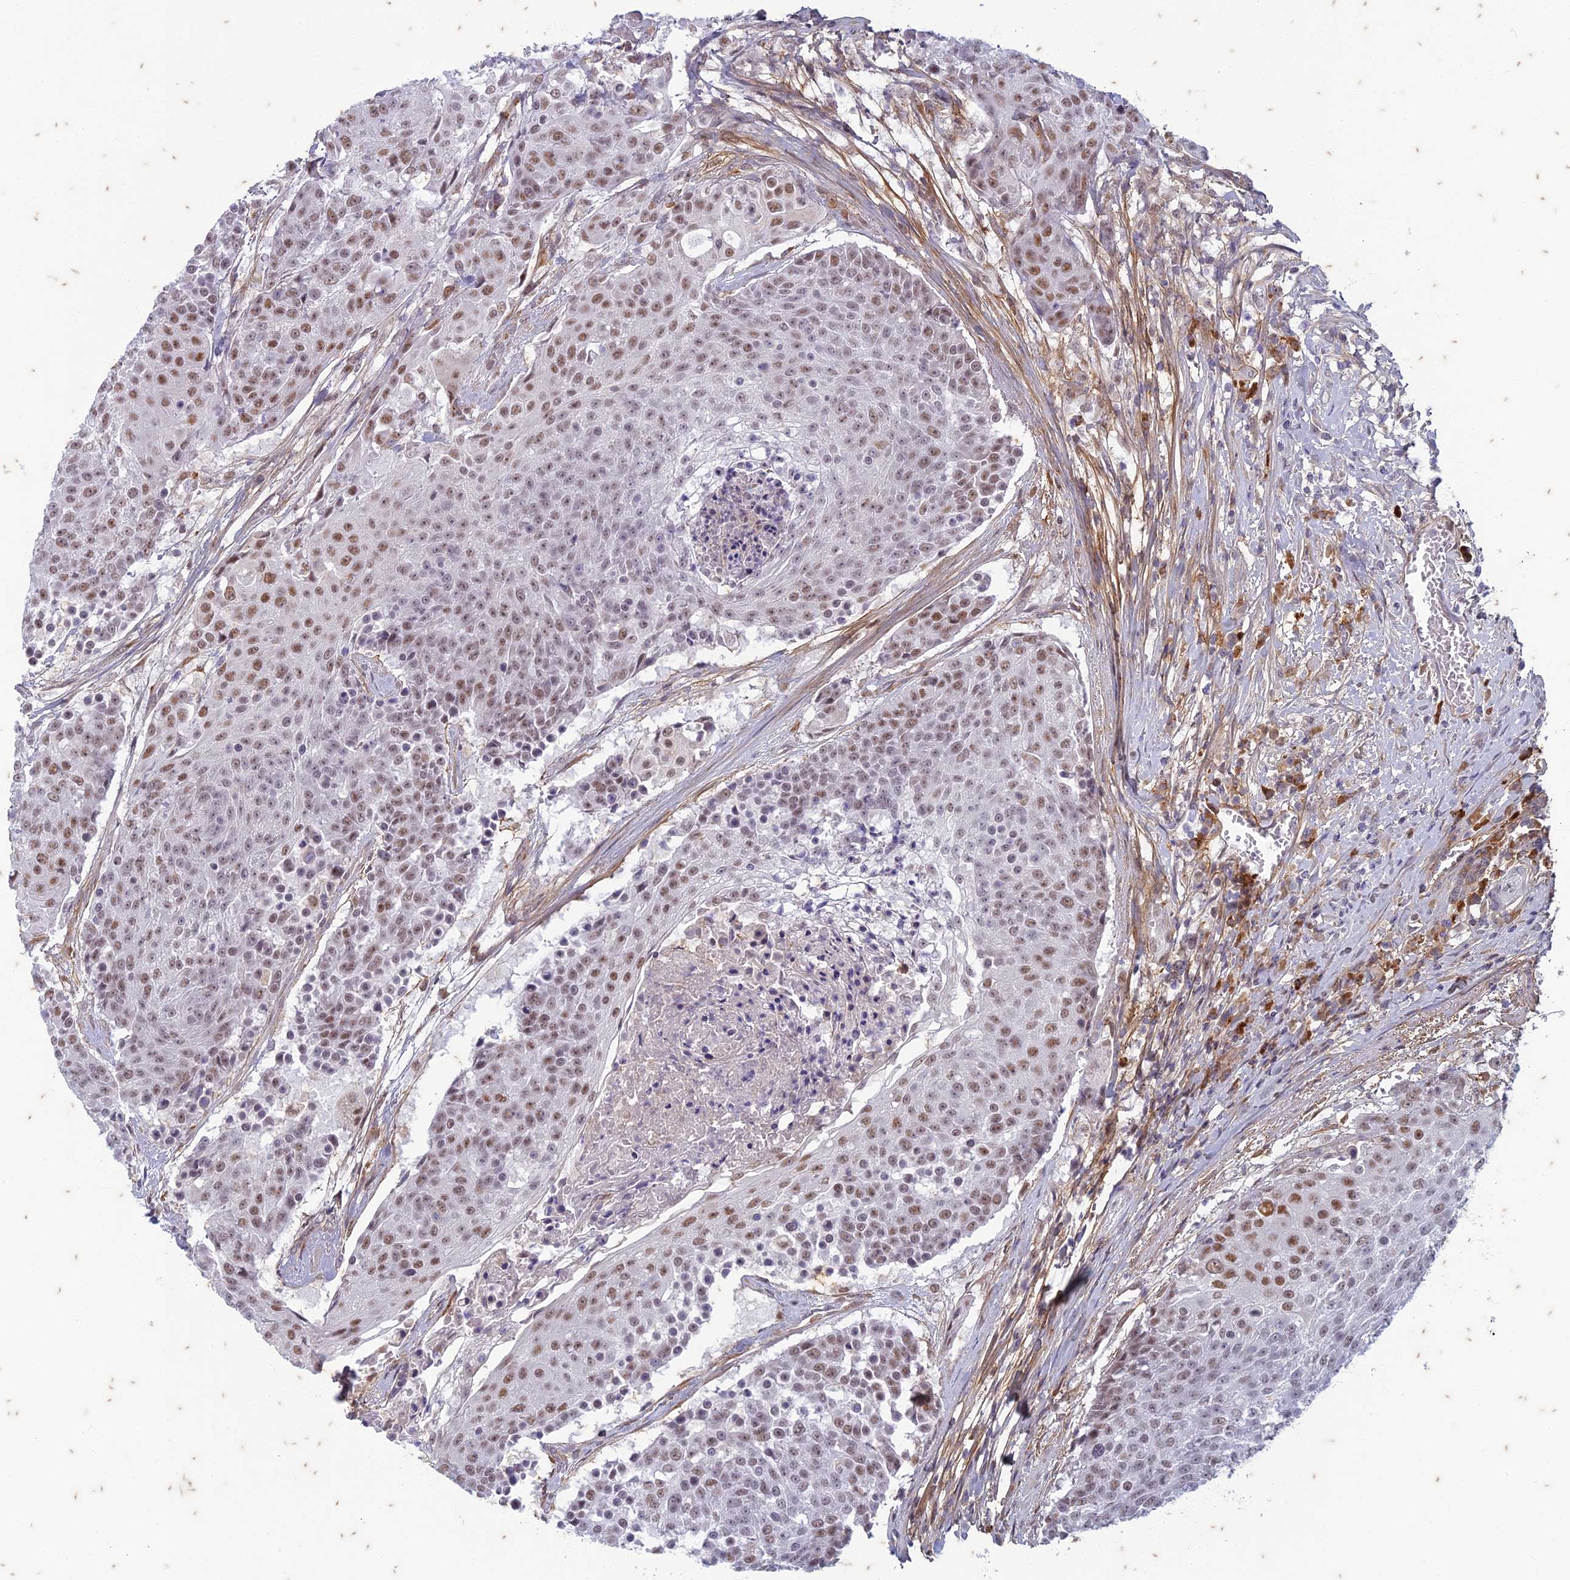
{"staining": {"intensity": "moderate", "quantity": ">75%", "location": "nuclear"}, "tissue": "urothelial cancer", "cell_type": "Tumor cells", "image_type": "cancer", "snomed": [{"axis": "morphology", "description": "Urothelial carcinoma, High grade"}, {"axis": "topography", "description": "Urinary bladder"}], "caption": "Moderate nuclear protein expression is appreciated in approximately >75% of tumor cells in urothelial cancer.", "gene": "PABPN1L", "patient": {"sex": "female", "age": 63}}